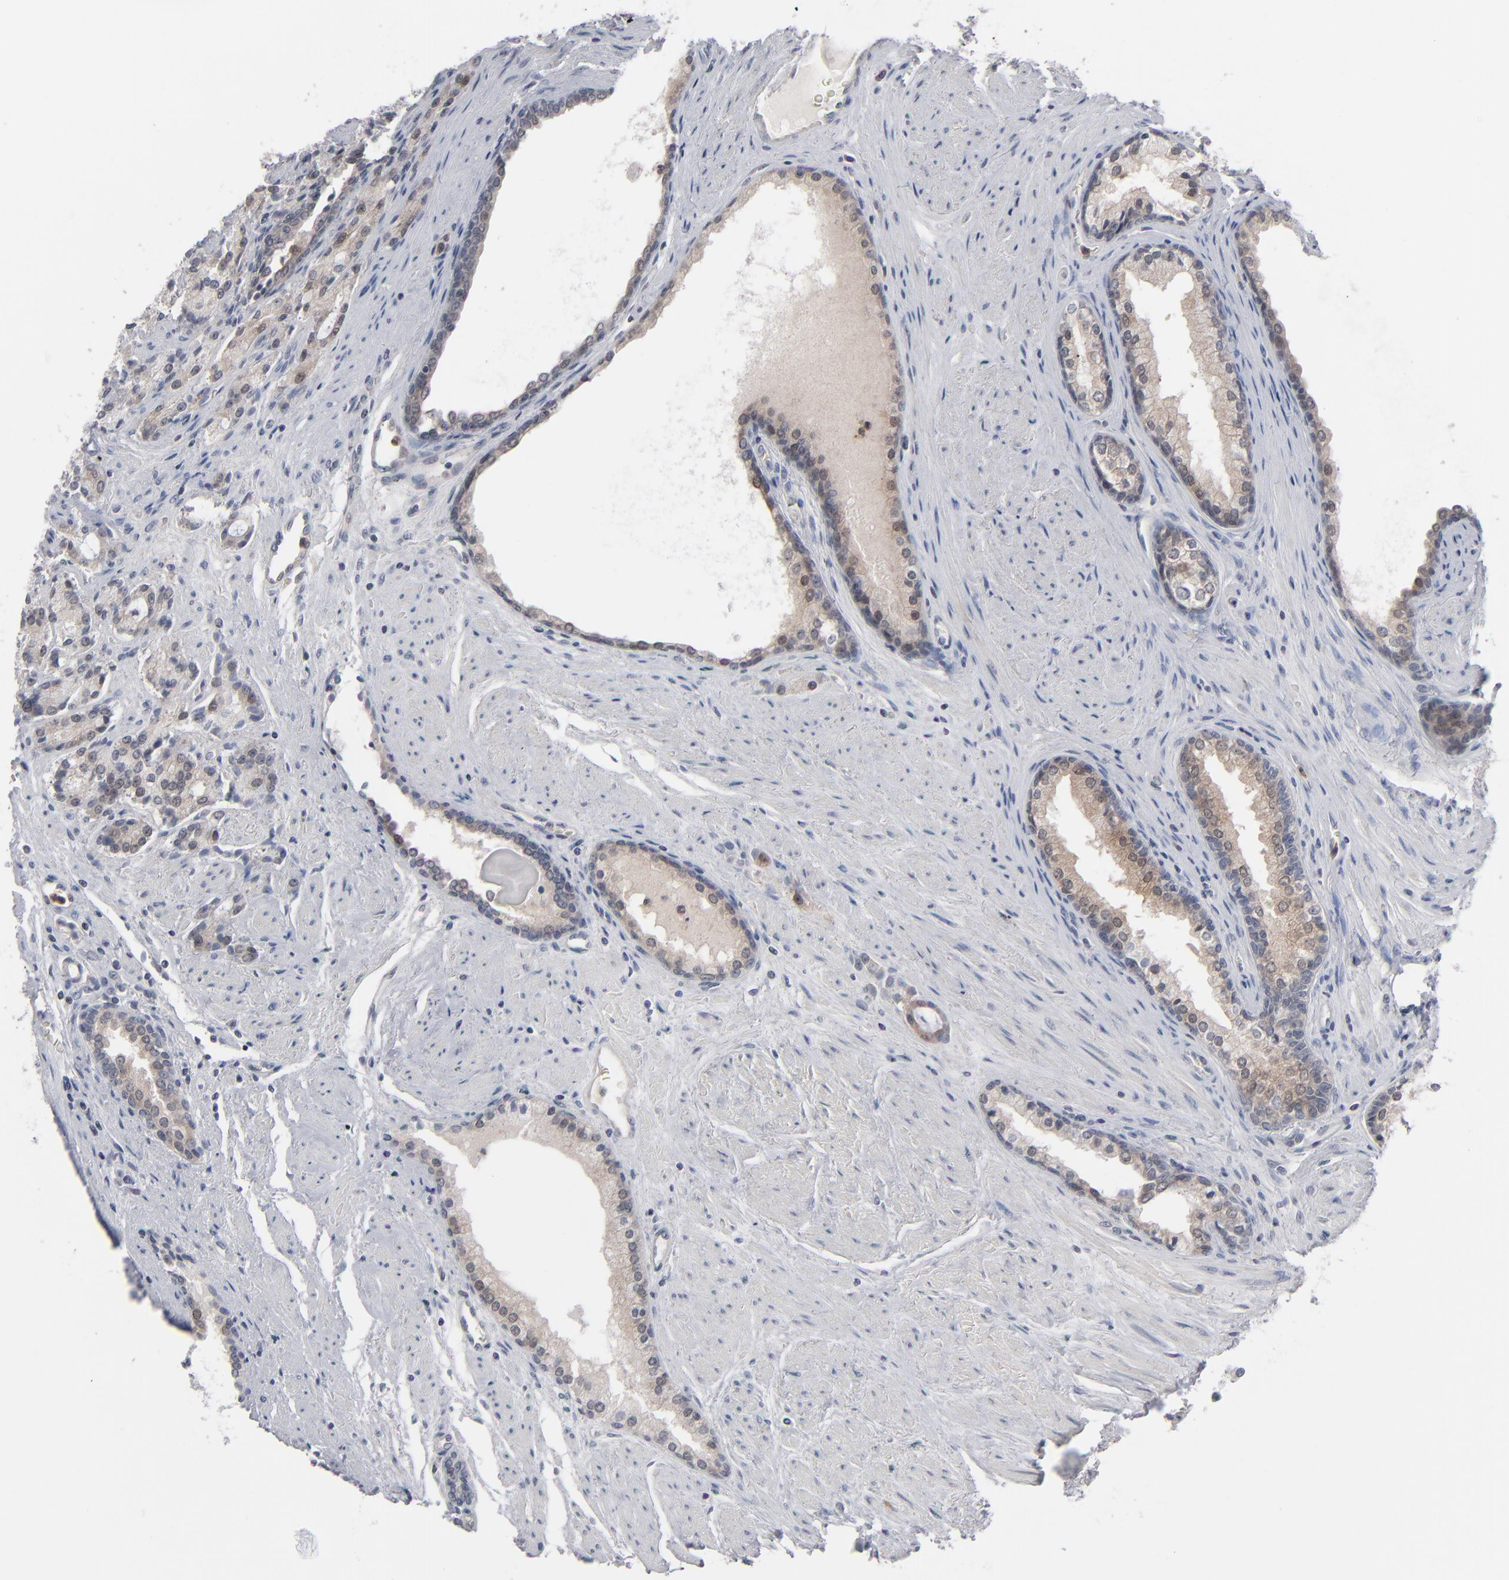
{"staining": {"intensity": "weak", "quantity": ">75%", "location": "cytoplasmic/membranous"}, "tissue": "prostate cancer", "cell_type": "Tumor cells", "image_type": "cancer", "snomed": [{"axis": "morphology", "description": "Adenocarcinoma, Medium grade"}, {"axis": "topography", "description": "Prostate"}], "caption": "Protein staining of prostate cancer tissue reveals weak cytoplasmic/membranous positivity in approximately >75% of tumor cells. The staining was performed using DAB (3,3'-diaminobenzidine), with brown indicating positive protein expression. Nuclei are stained blue with hematoxylin.", "gene": "POF1B", "patient": {"sex": "male", "age": 72}}